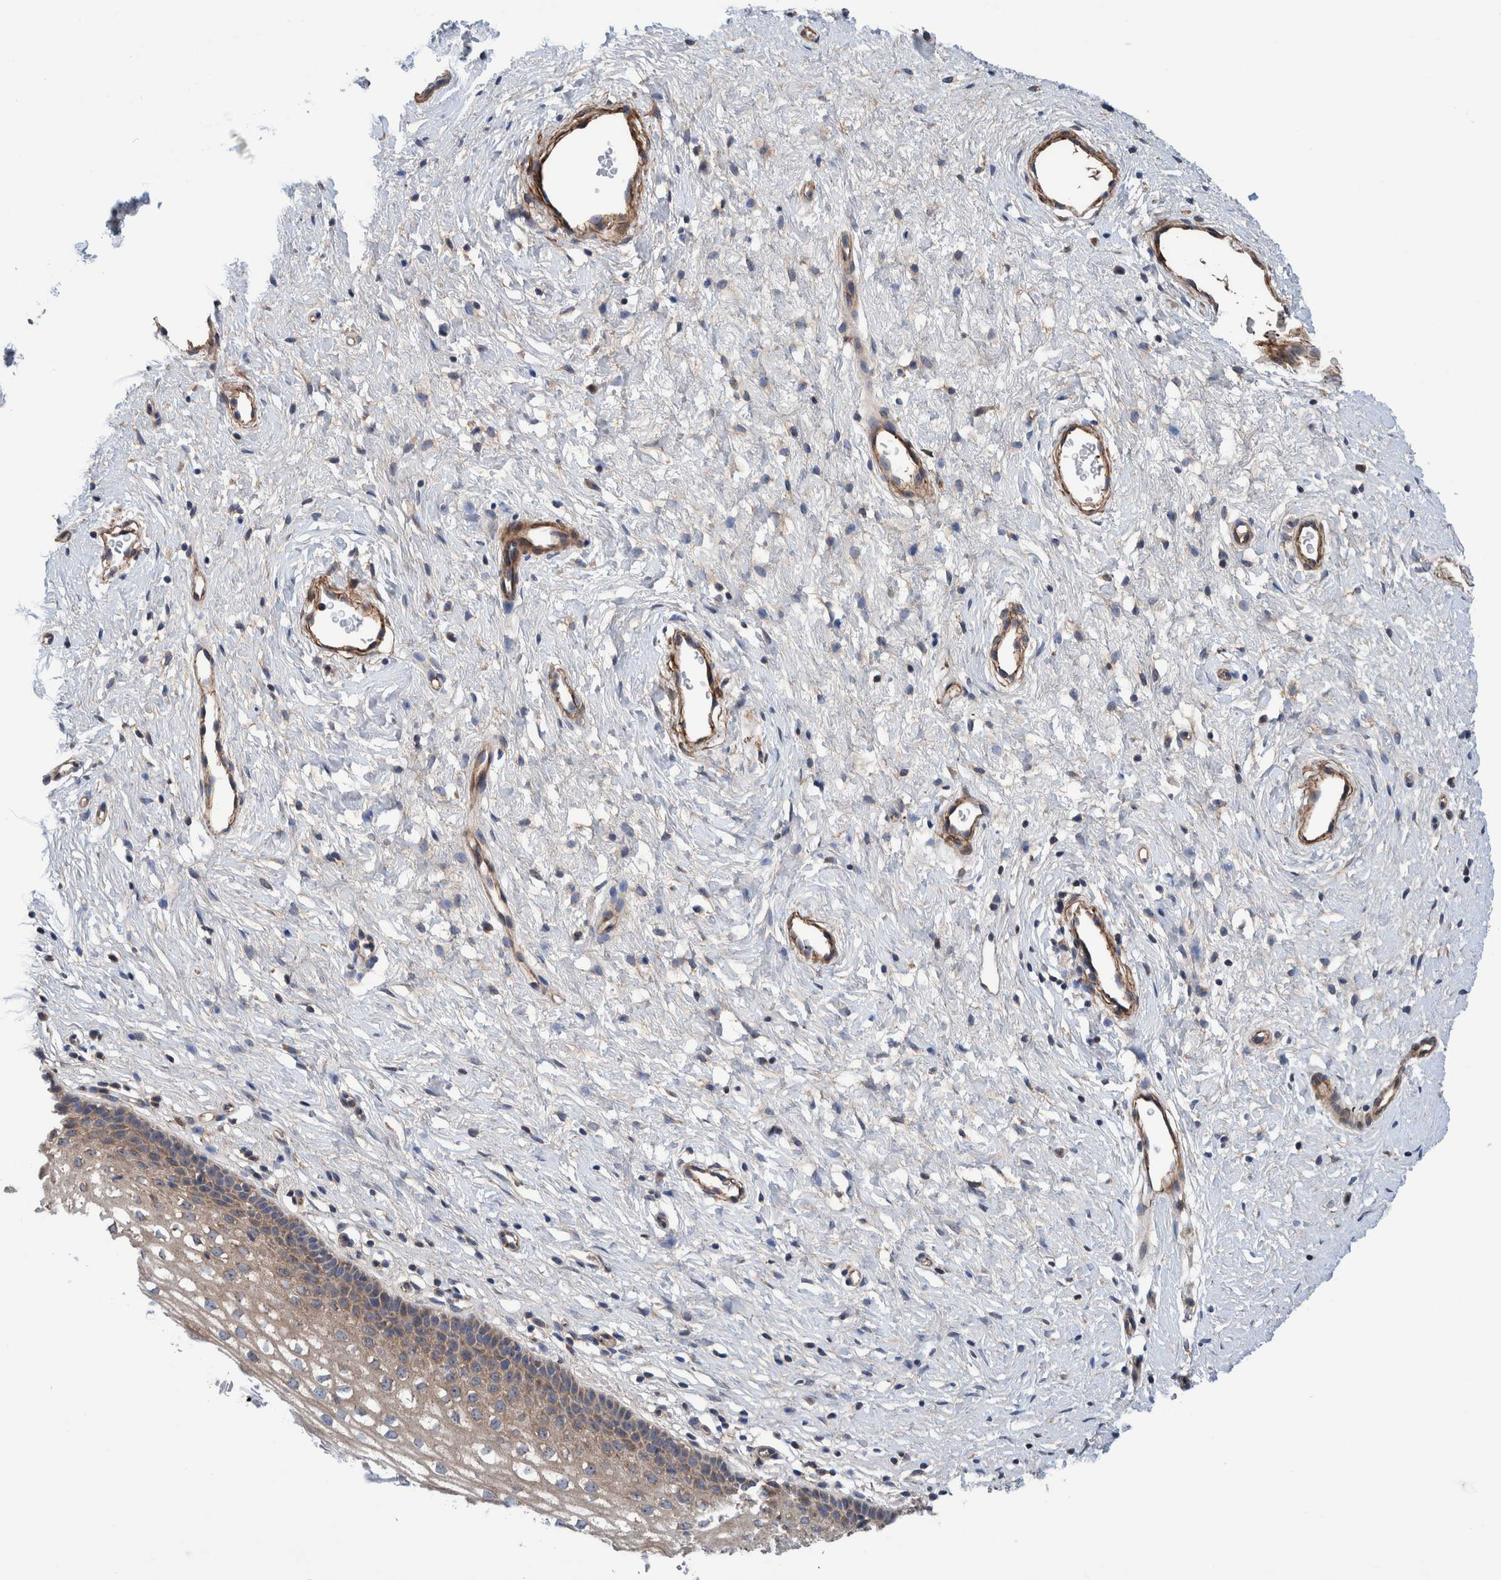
{"staining": {"intensity": "moderate", "quantity": ">75%", "location": "cytoplasmic/membranous"}, "tissue": "cervix", "cell_type": "Glandular cells", "image_type": "normal", "snomed": [{"axis": "morphology", "description": "Normal tissue, NOS"}, {"axis": "topography", "description": "Cervix"}], "caption": "Immunohistochemistry (IHC) of unremarkable human cervix exhibits medium levels of moderate cytoplasmic/membranous positivity in approximately >75% of glandular cells. (Stains: DAB in brown, nuclei in blue, Microscopy: brightfield microscopy at high magnification).", "gene": "ENSG00000262660", "patient": {"sex": "female", "age": 27}}